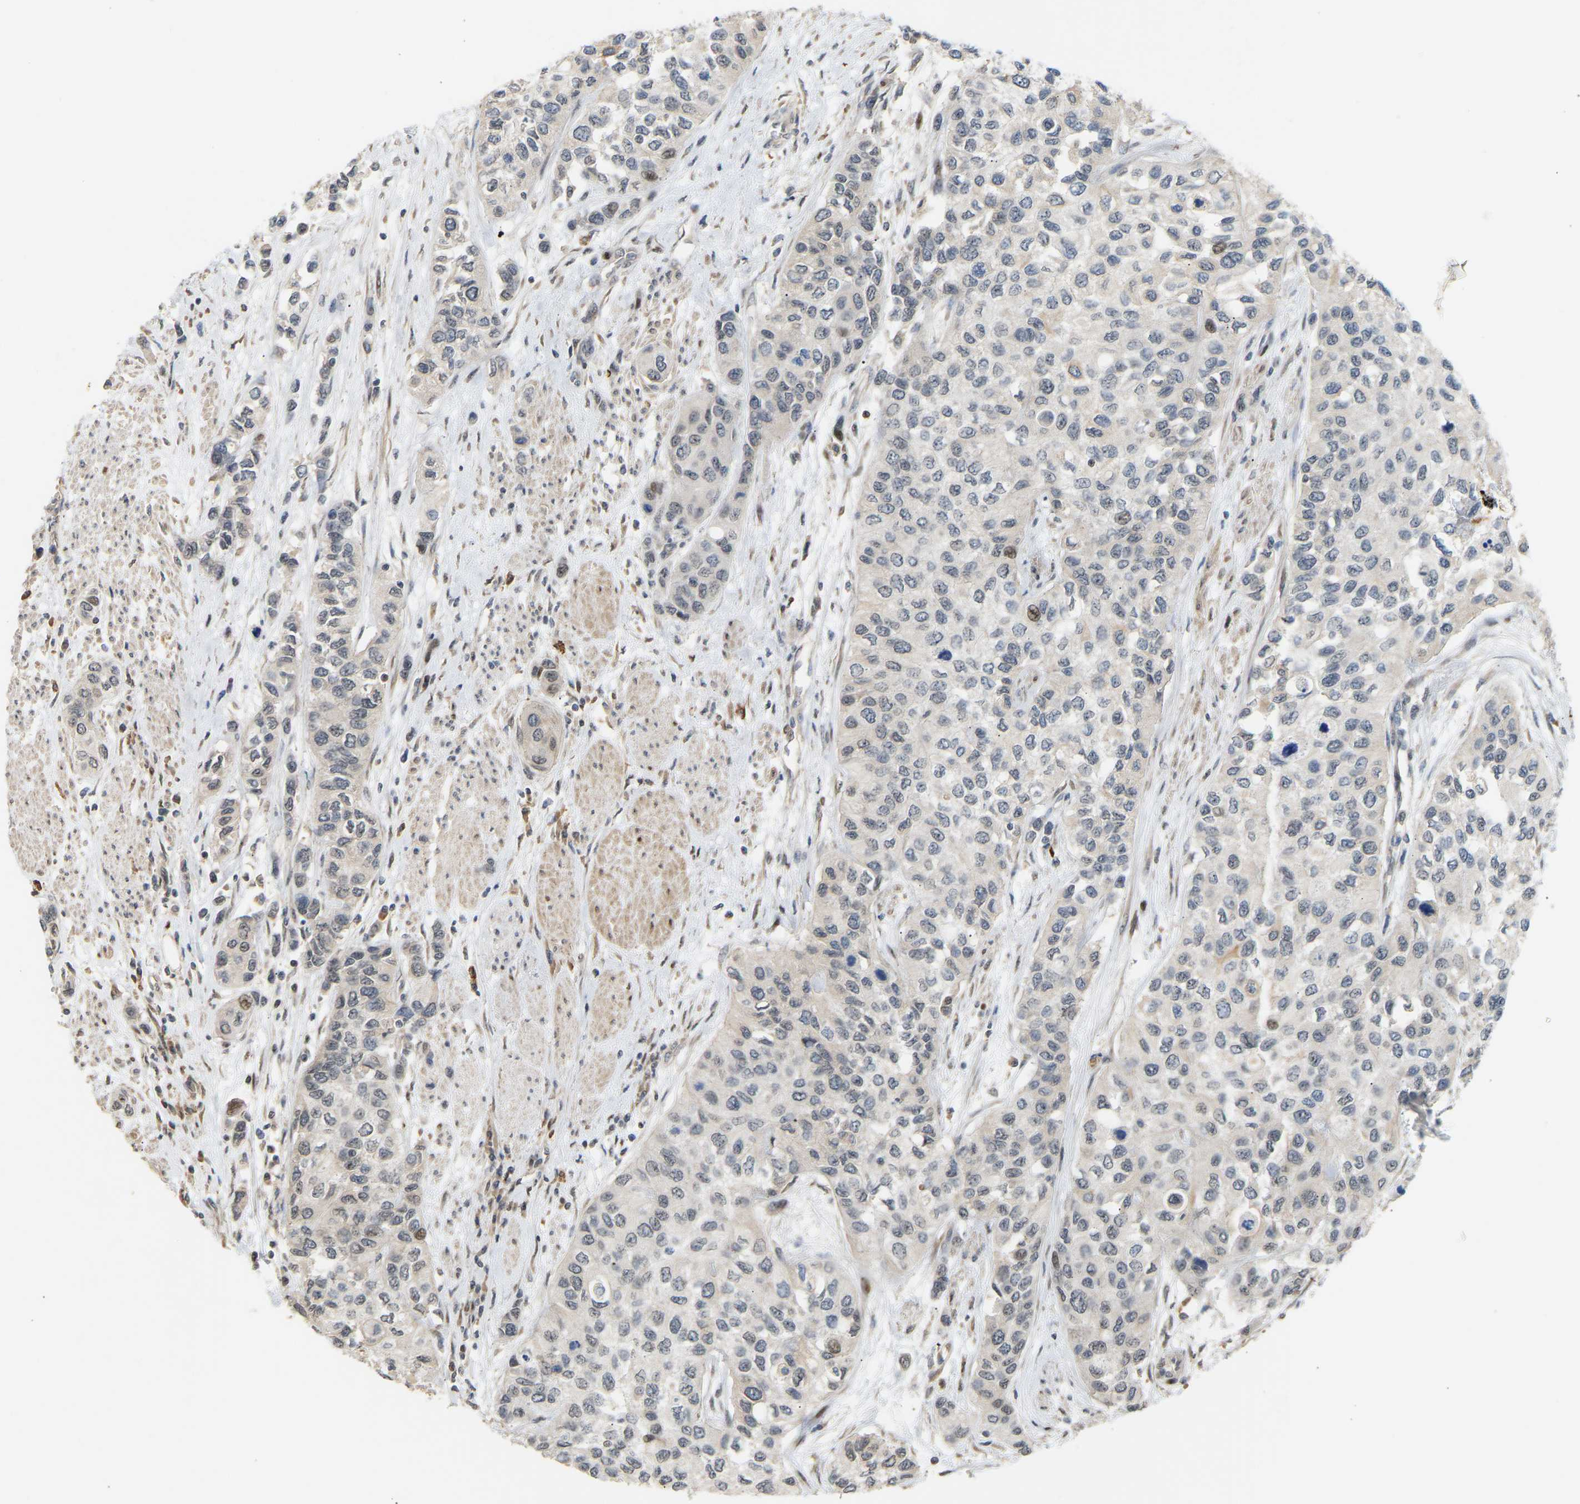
{"staining": {"intensity": "weak", "quantity": "<25%", "location": "nuclear"}, "tissue": "urothelial cancer", "cell_type": "Tumor cells", "image_type": "cancer", "snomed": [{"axis": "morphology", "description": "Urothelial carcinoma, High grade"}, {"axis": "topography", "description": "Urinary bladder"}], "caption": "Tumor cells are negative for protein expression in human urothelial cancer.", "gene": "PTPN4", "patient": {"sex": "female", "age": 56}}